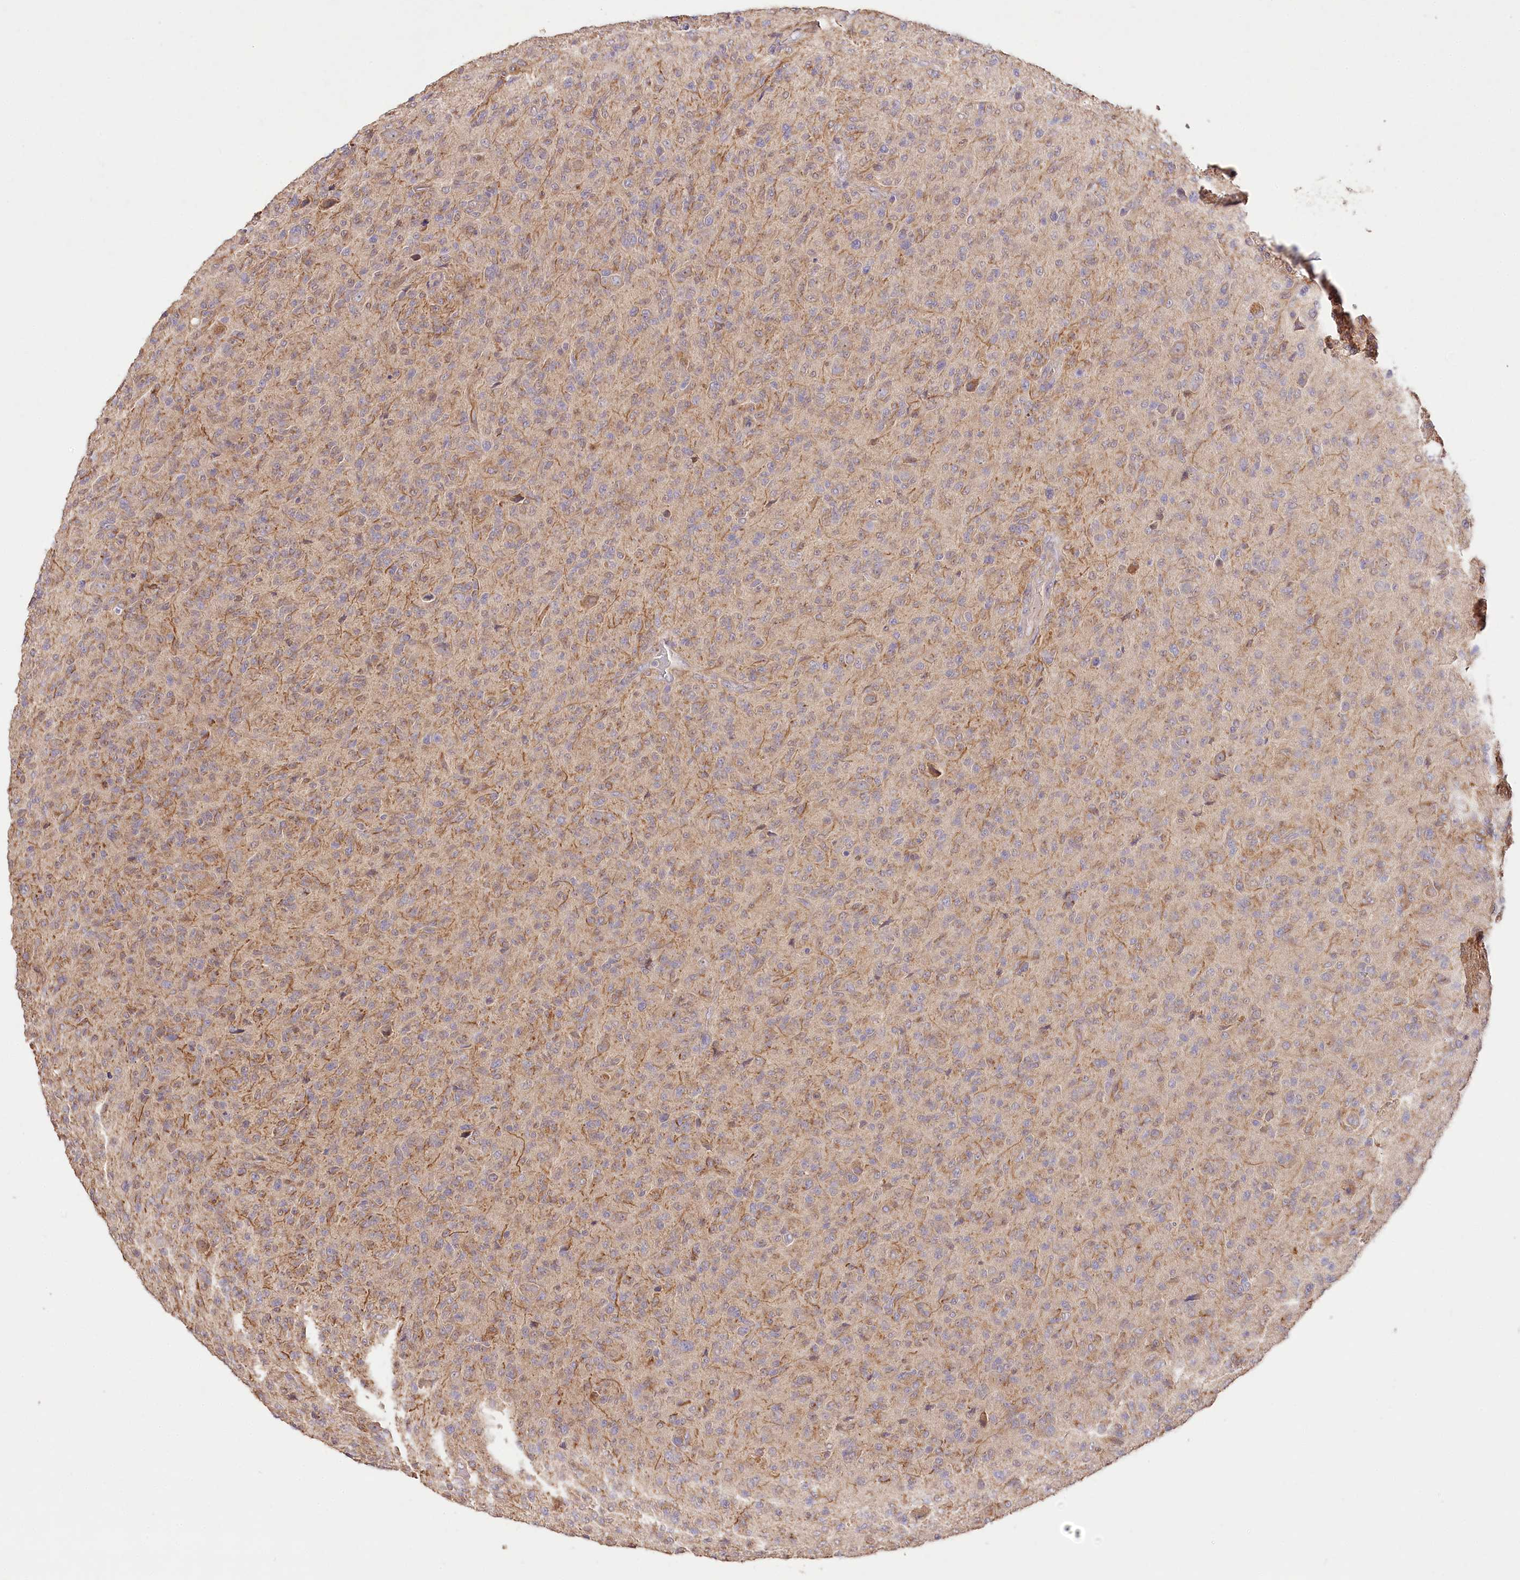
{"staining": {"intensity": "weak", "quantity": "<25%", "location": "cytoplasmic/membranous"}, "tissue": "glioma", "cell_type": "Tumor cells", "image_type": "cancer", "snomed": [{"axis": "morphology", "description": "Glioma, malignant, High grade"}, {"axis": "topography", "description": "Brain"}], "caption": "IHC micrograph of human glioma stained for a protein (brown), which displays no positivity in tumor cells.", "gene": "DMXL1", "patient": {"sex": "female", "age": 57}}